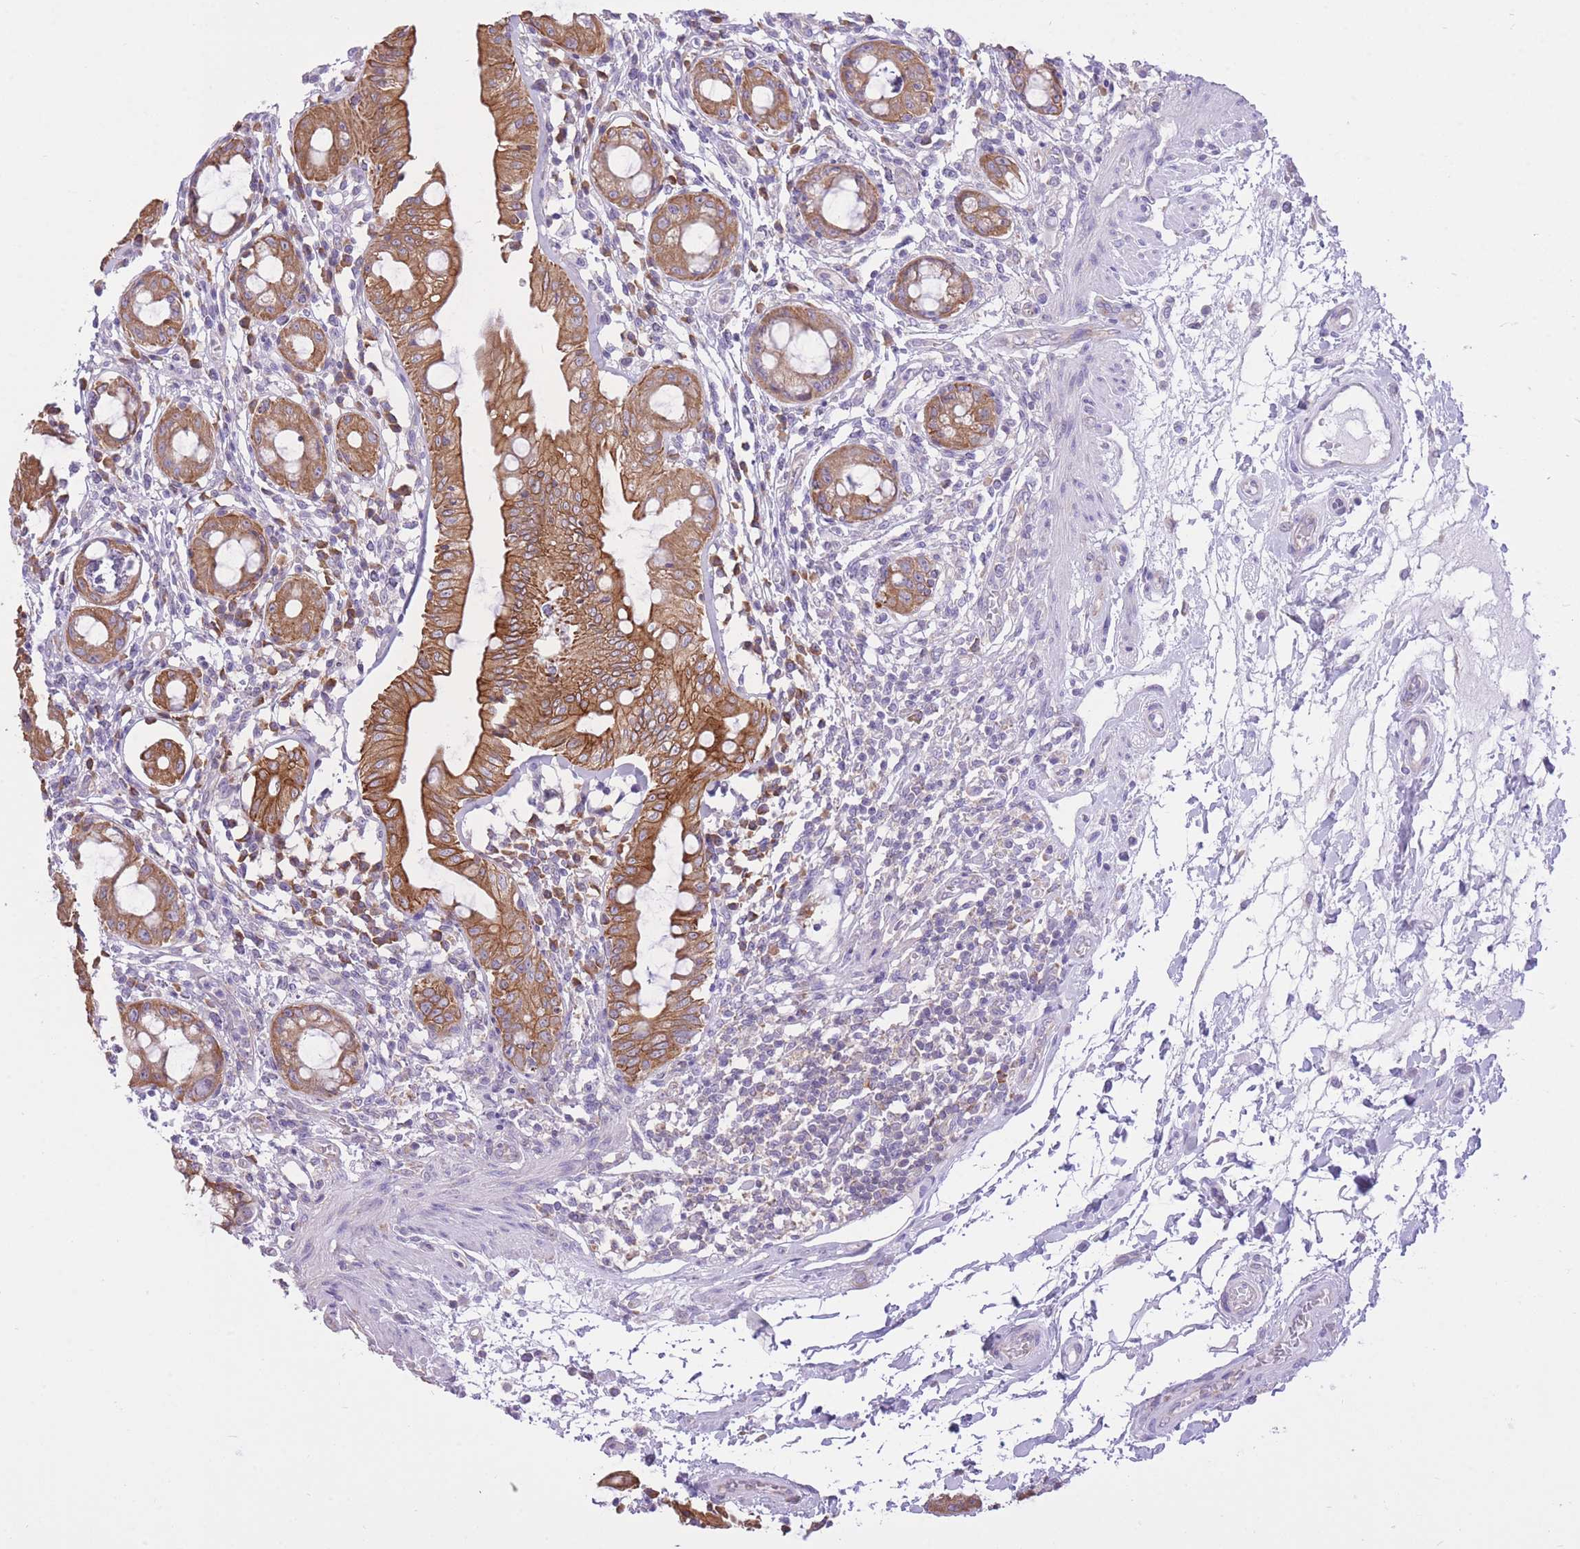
{"staining": {"intensity": "strong", "quantity": ">75%", "location": "cytoplasmic/membranous"}, "tissue": "rectum", "cell_type": "Glandular cells", "image_type": "normal", "snomed": [{"axis": "morphology", "description": "Normal tissue, NOS"}, {"axis": "topography", "description": "Rectum"}], "caption": "This image shows immunohistochemistry (IHC) staining of benign rectum, with high strong cytoplasmic/membranous positivity in about >75% of glandular cells.", "gene": "ZNF501", "patient": {"sex": "female", "age": 57}}